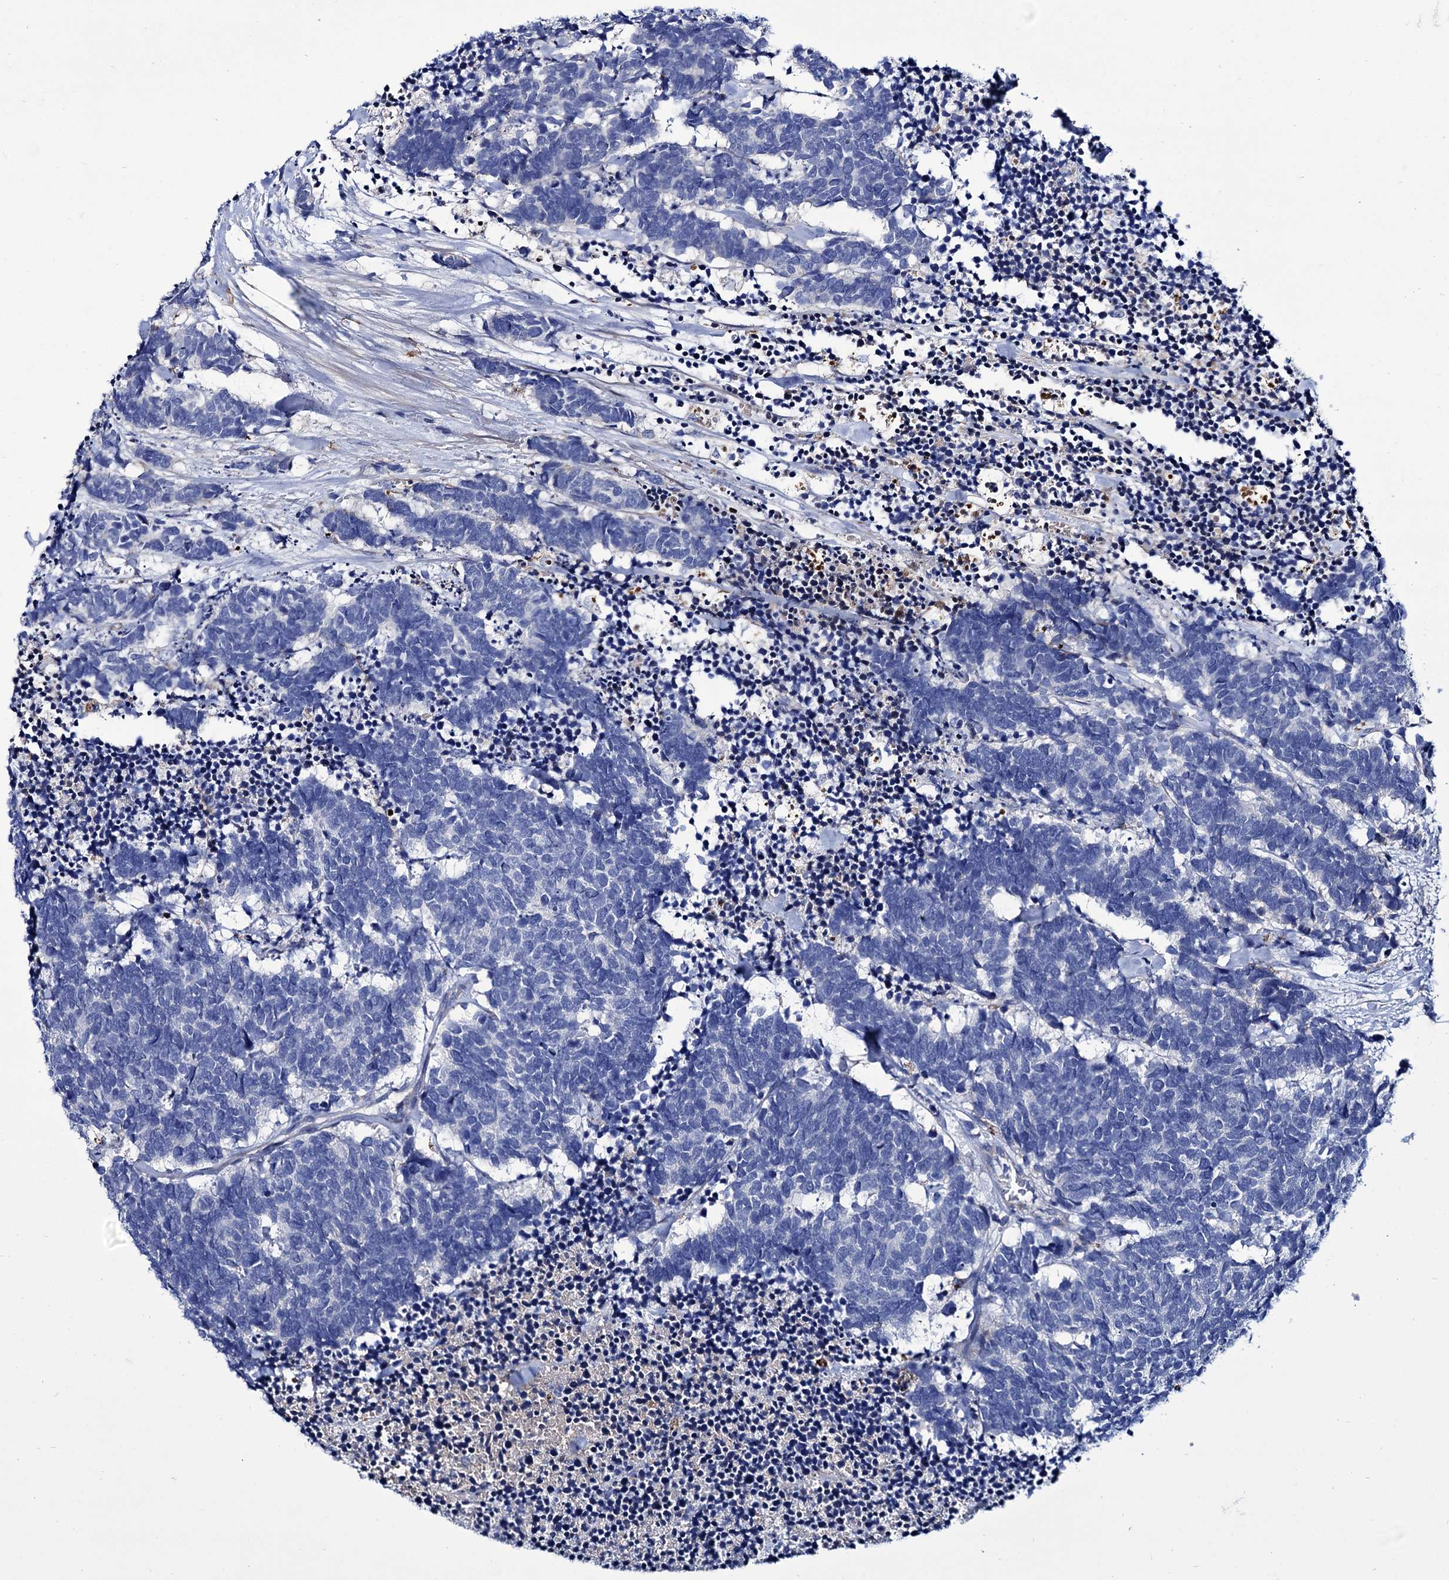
{"staining": {"intensity": "negative", "quantity": "none", "location": "none"}, "tissue": "carcinoid", "cell_type": "Tumor cells", "image_type": "cancer", "snomed": [{"axis": "morphology", "description": "Carcinoma, NOS"}, {"axis": "morphology", "description": "Carcinoid, malignant, NOS"}, {"axis": "topography", "description": "Urinary bladder"}], "caption": "There is no significant expression in tumor cells of malignant carcinoid.", "gene": "AXL", "patient": {"sex": "male", "age": 57}}